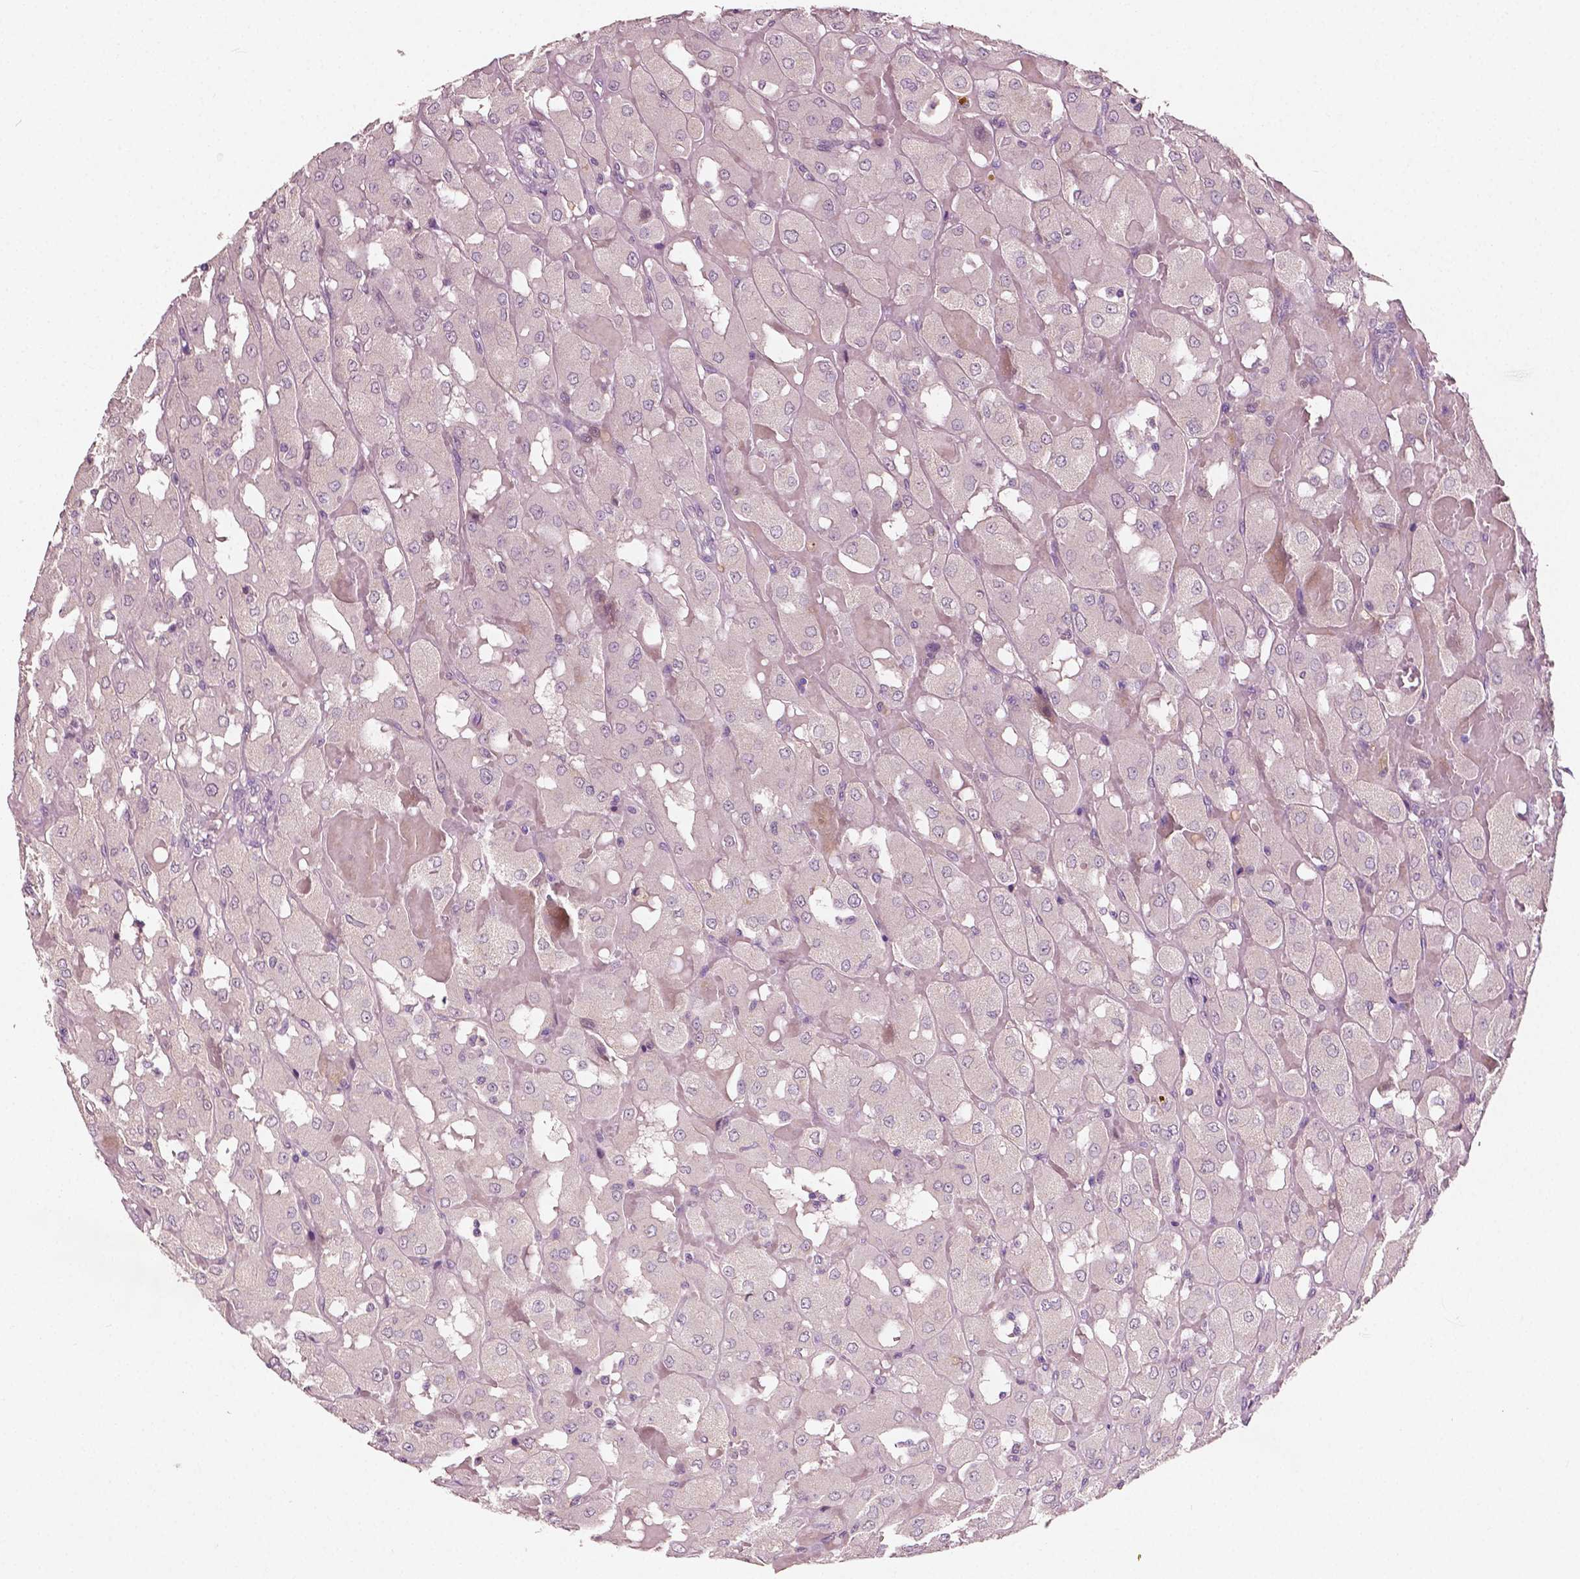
{"staining": {"intensity": "negative", "quantity": "none", "location": "none"}, "tissue": "renal cancer", "cell_type": "Tumor cells", "image_type": "cancer", "snomed": [{"axis": "morphology", "description": "Adenocarcinoma, NOS"}, {"axis": "topography", "description": "Kidney"}], "caption": "Immunohistochemical staining of renal adenocarcinoma displays no significant expression in tumor cells.", "gene": "PLA2R1", "patient": {"sex": "male", "age": 72}}